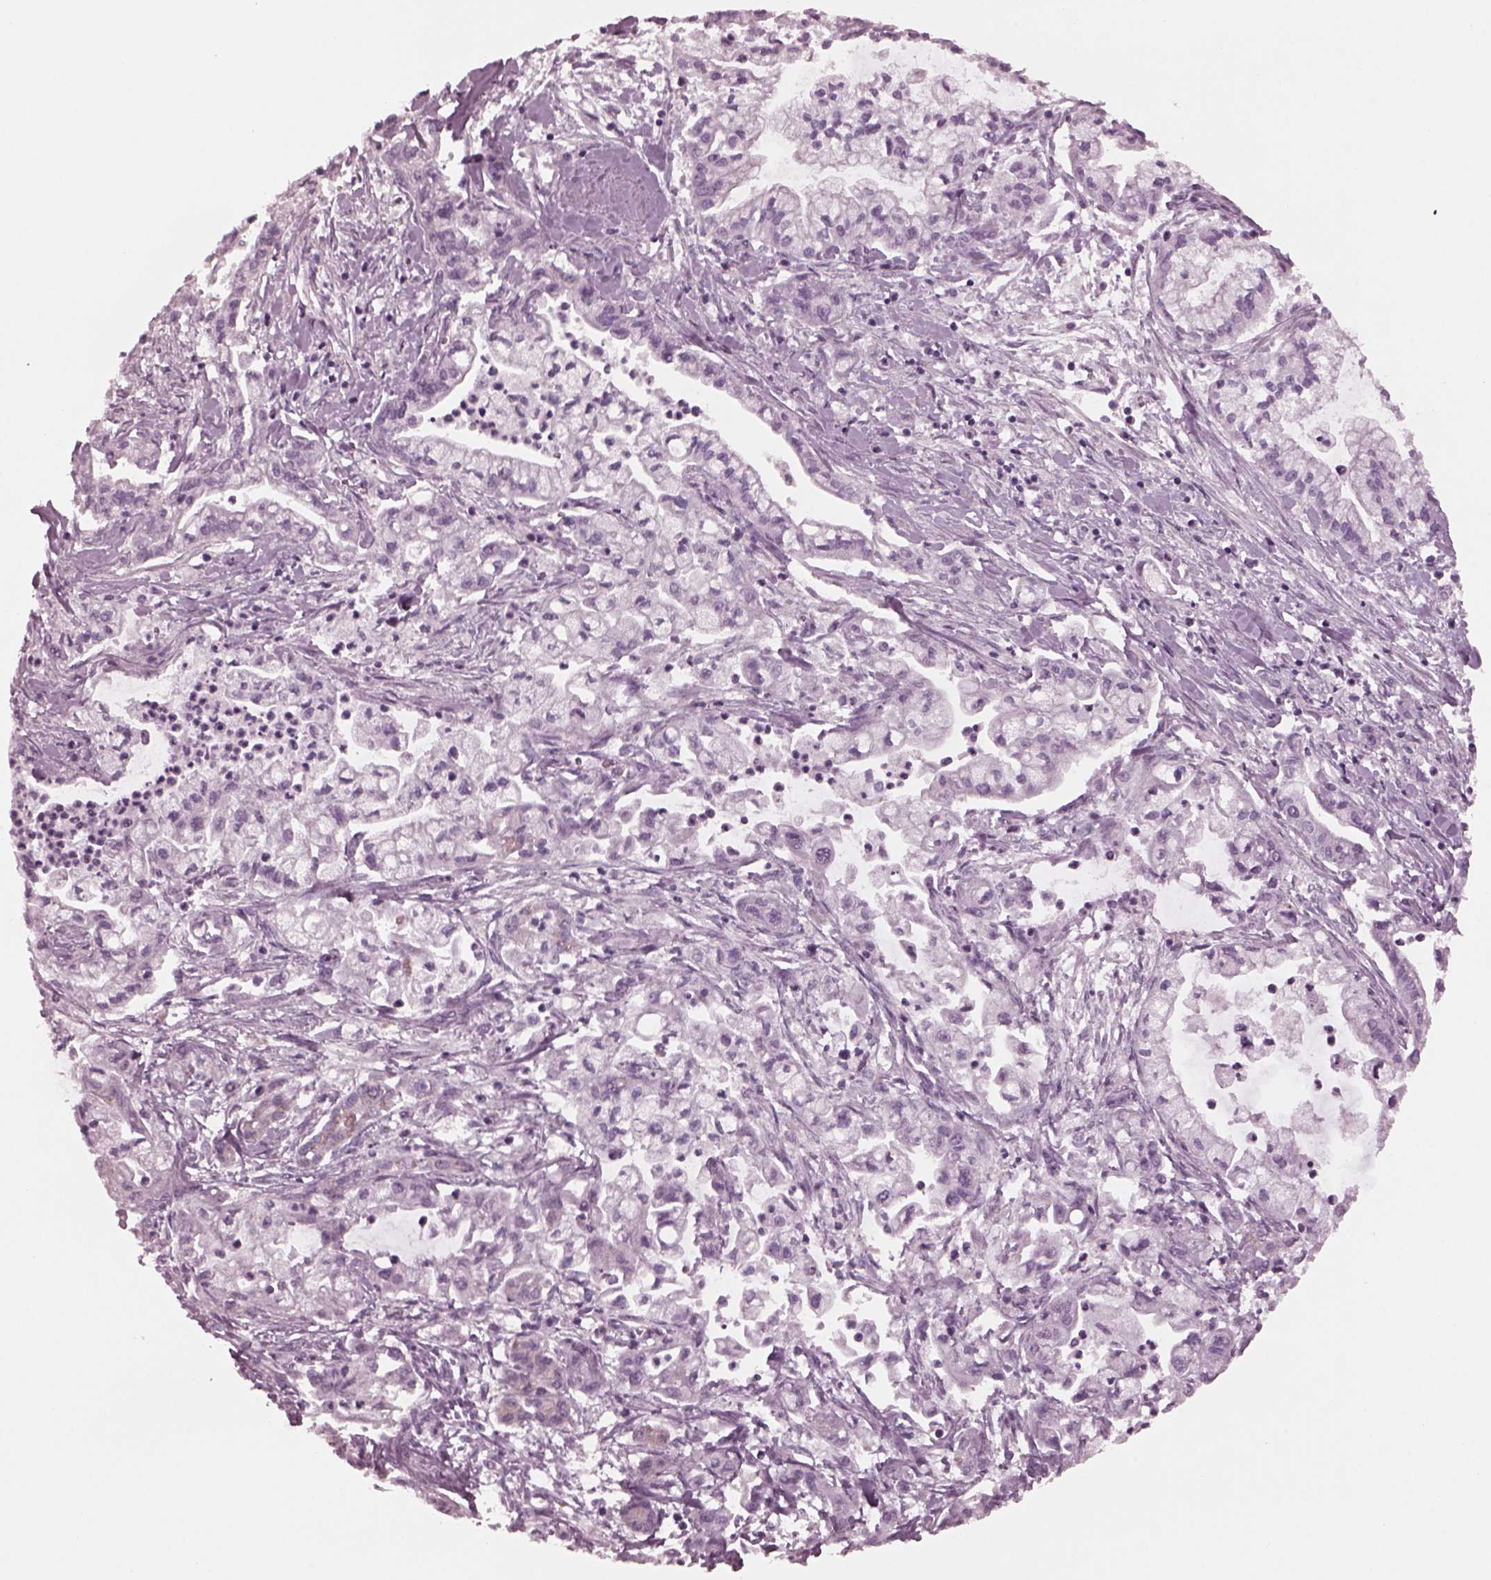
{"staining": {"intensity": "negative", "quantity": "none", "location": "none"}, "tissue": "pancreatic cancer", "cell_type": "Tumor cells", "image_type": "cancer", "snomed": [{"axis": "morphology", "description": "Adenocarcinoma, NOS"}, {"axis": "topography", "description": "Pancreas"}], "caption": "Pancreatic adenocarcinoma stained for a protein using immunohistochemistry shows no staining tumor cells.", "gene": "YY2", "patient": {"sex": "male", "age": 54}}